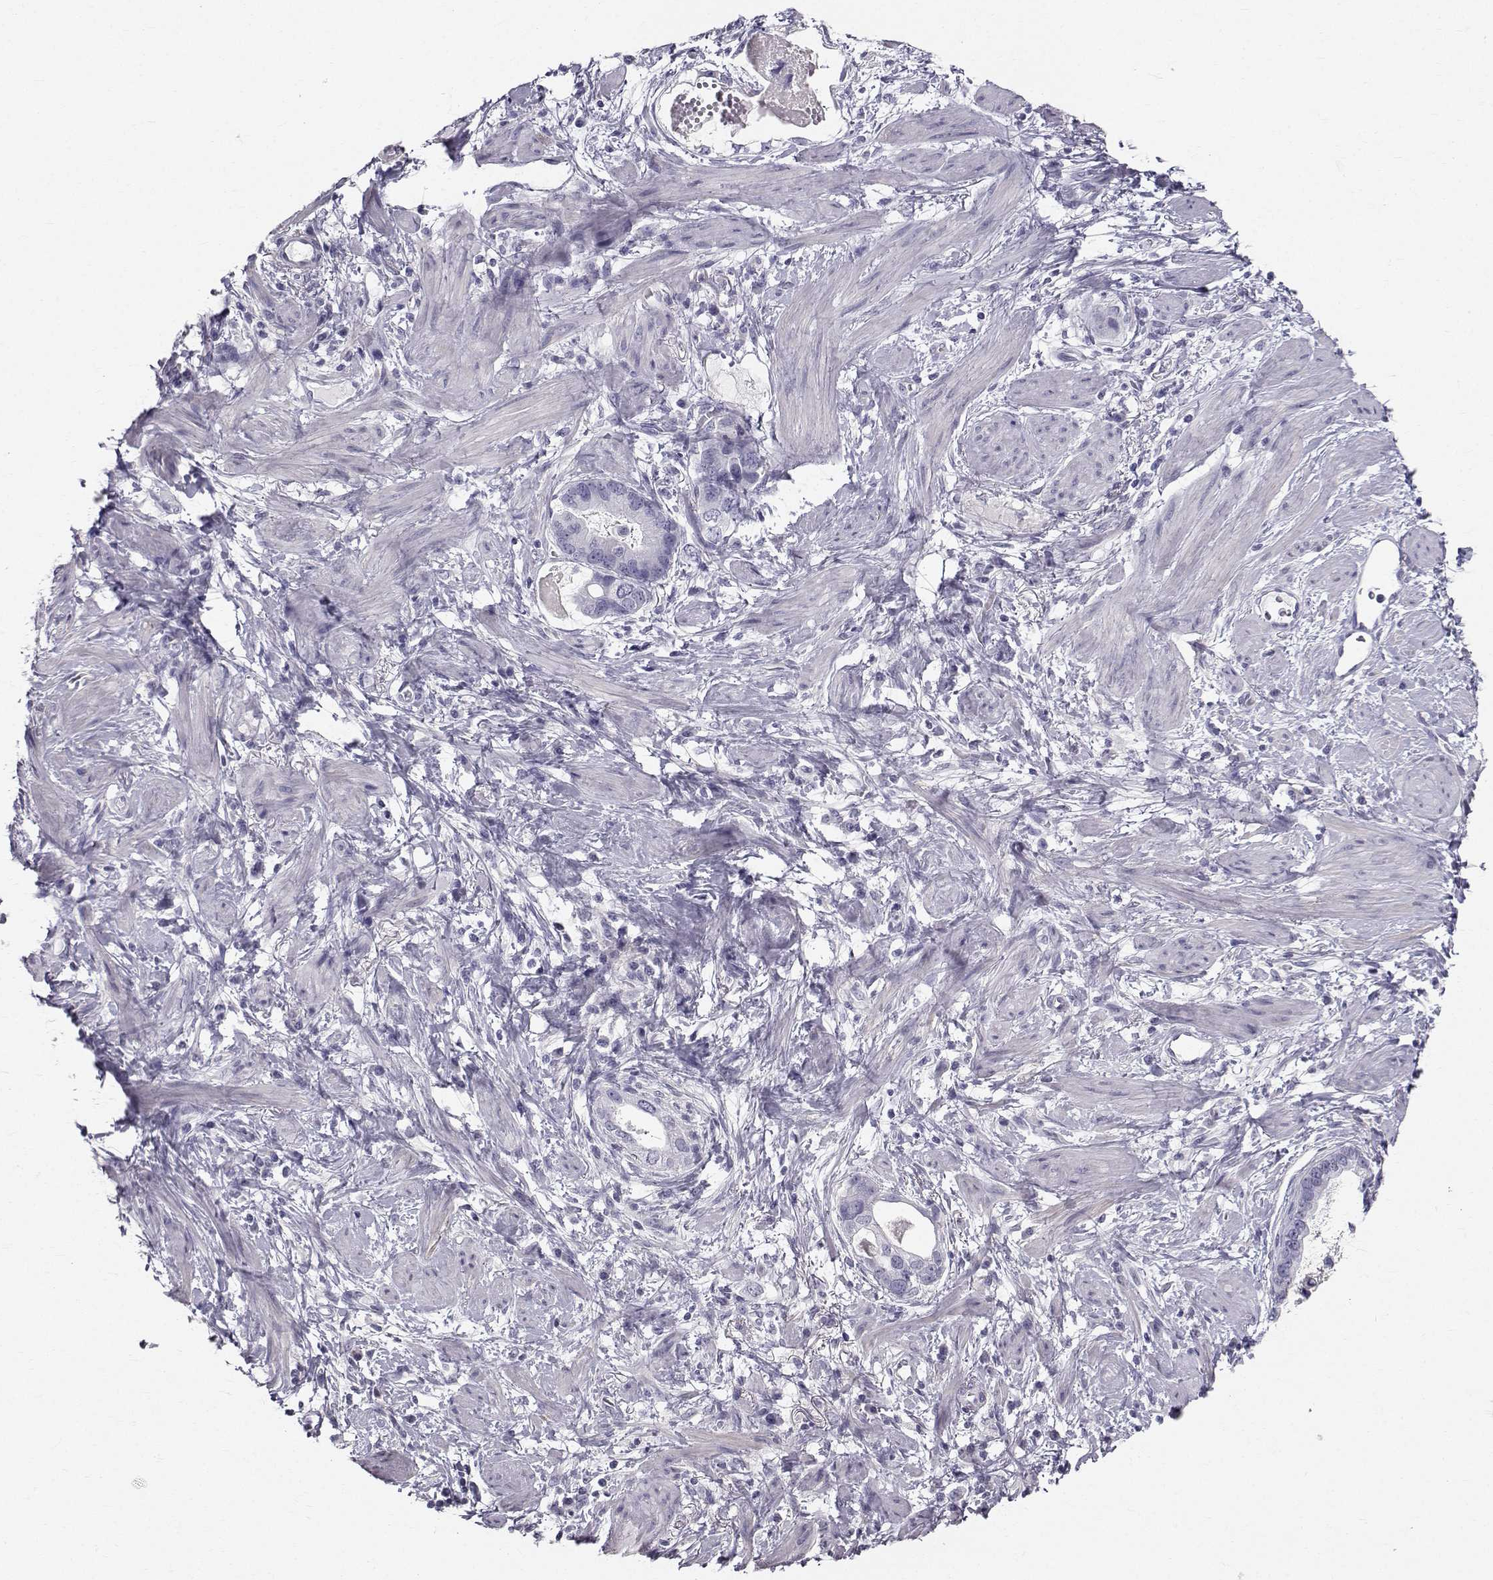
{"staining": {"intensity": "negative", "quantity": "none", "location": "none"}, "tissue": "stomach cancer", "cell_type": "Tumor cells", "image_type": "cancer", "snomed": [{"axis": "morphology", "description": "Adenocarcinoma, NOS"}, {"axis": "topography", "description": "Stomach, lower"}], "caption": "Immunohistochemical staining of stomach adenocarcinoma reveals no significant expression in tumor cells.", "gene": "SPDYE4", "patient": {"sex": "female", "age": 93}}